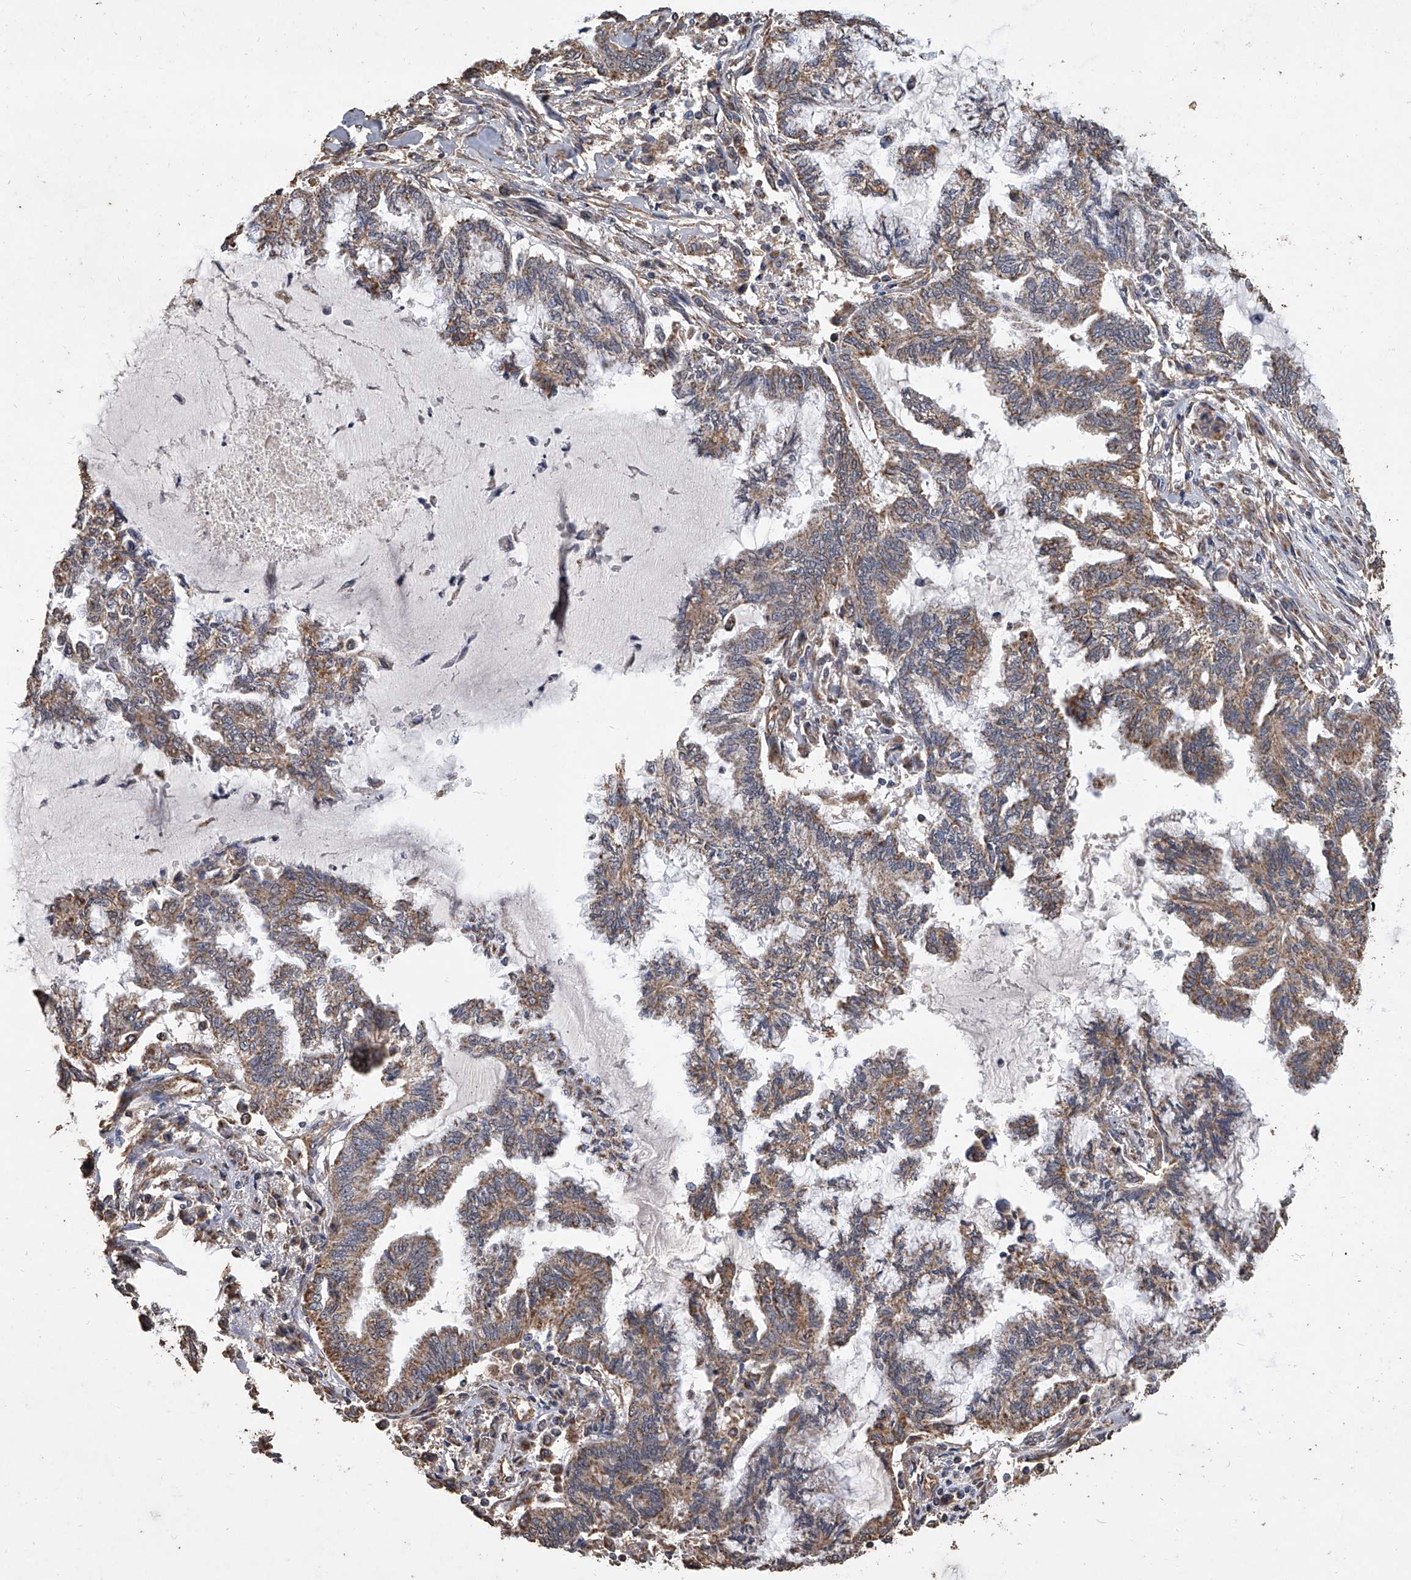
{"staining": {"intensity": "moderate", "quantity": ">75%", "location": "cytoplasmic/membranous"}, "tissue": "endometrial cancer", "cell_type": "Tumor cells", "image_type": "cancer", "snomed": [{"axis": "morphology", "description": "Adenocarcinoma, NOS"}, {"axis": "topography", "description": "Endometrium"}], "caption": "Endometrial cancer (adenocarcinoma) stained with a protein marker demonstrates moderate staining in tumor cells.", "gene": "MRPL28", "patient": {"sex": "female", "age": 86}}